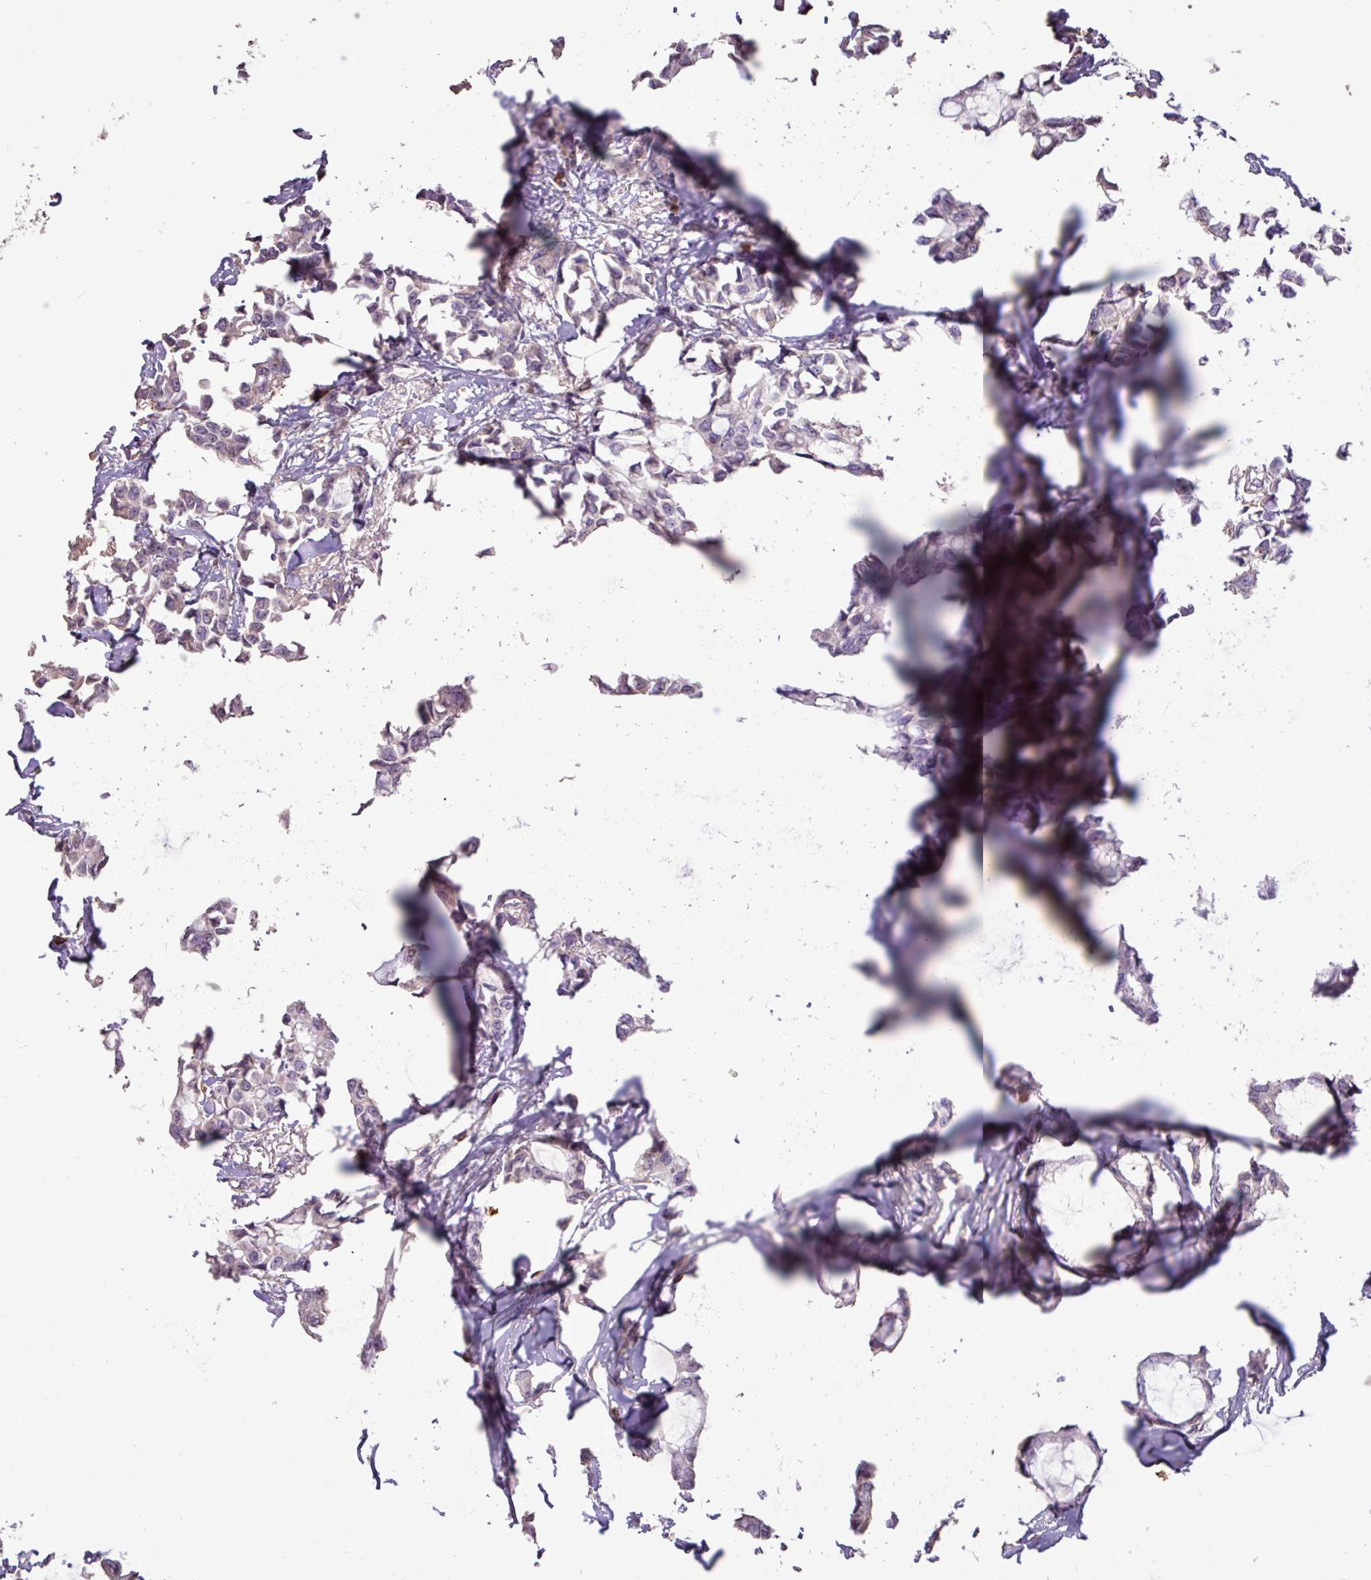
{"staining": {"intensity": "weak", "quantity": "<25%", "location": "nuclear"}, "tissue": "breast cancer", "cell_type": "Tumor cells", "image_type": "cancer", "snomed": [{"axis": "morphology", "description": "Duct carcinoma"}, {"axis": "topography", "description": "Breast"}], "caption": "Immunohistochemical staining of breast cancer demonstrates no significant expression in tumor cells. (DAB (3,3'-diaminobenzidine) immunohistochemistry (IHC) with hematoxylin counter stain).", "gene": "L3MBTL3", "patient": {"sex": "female", "age": 73}}